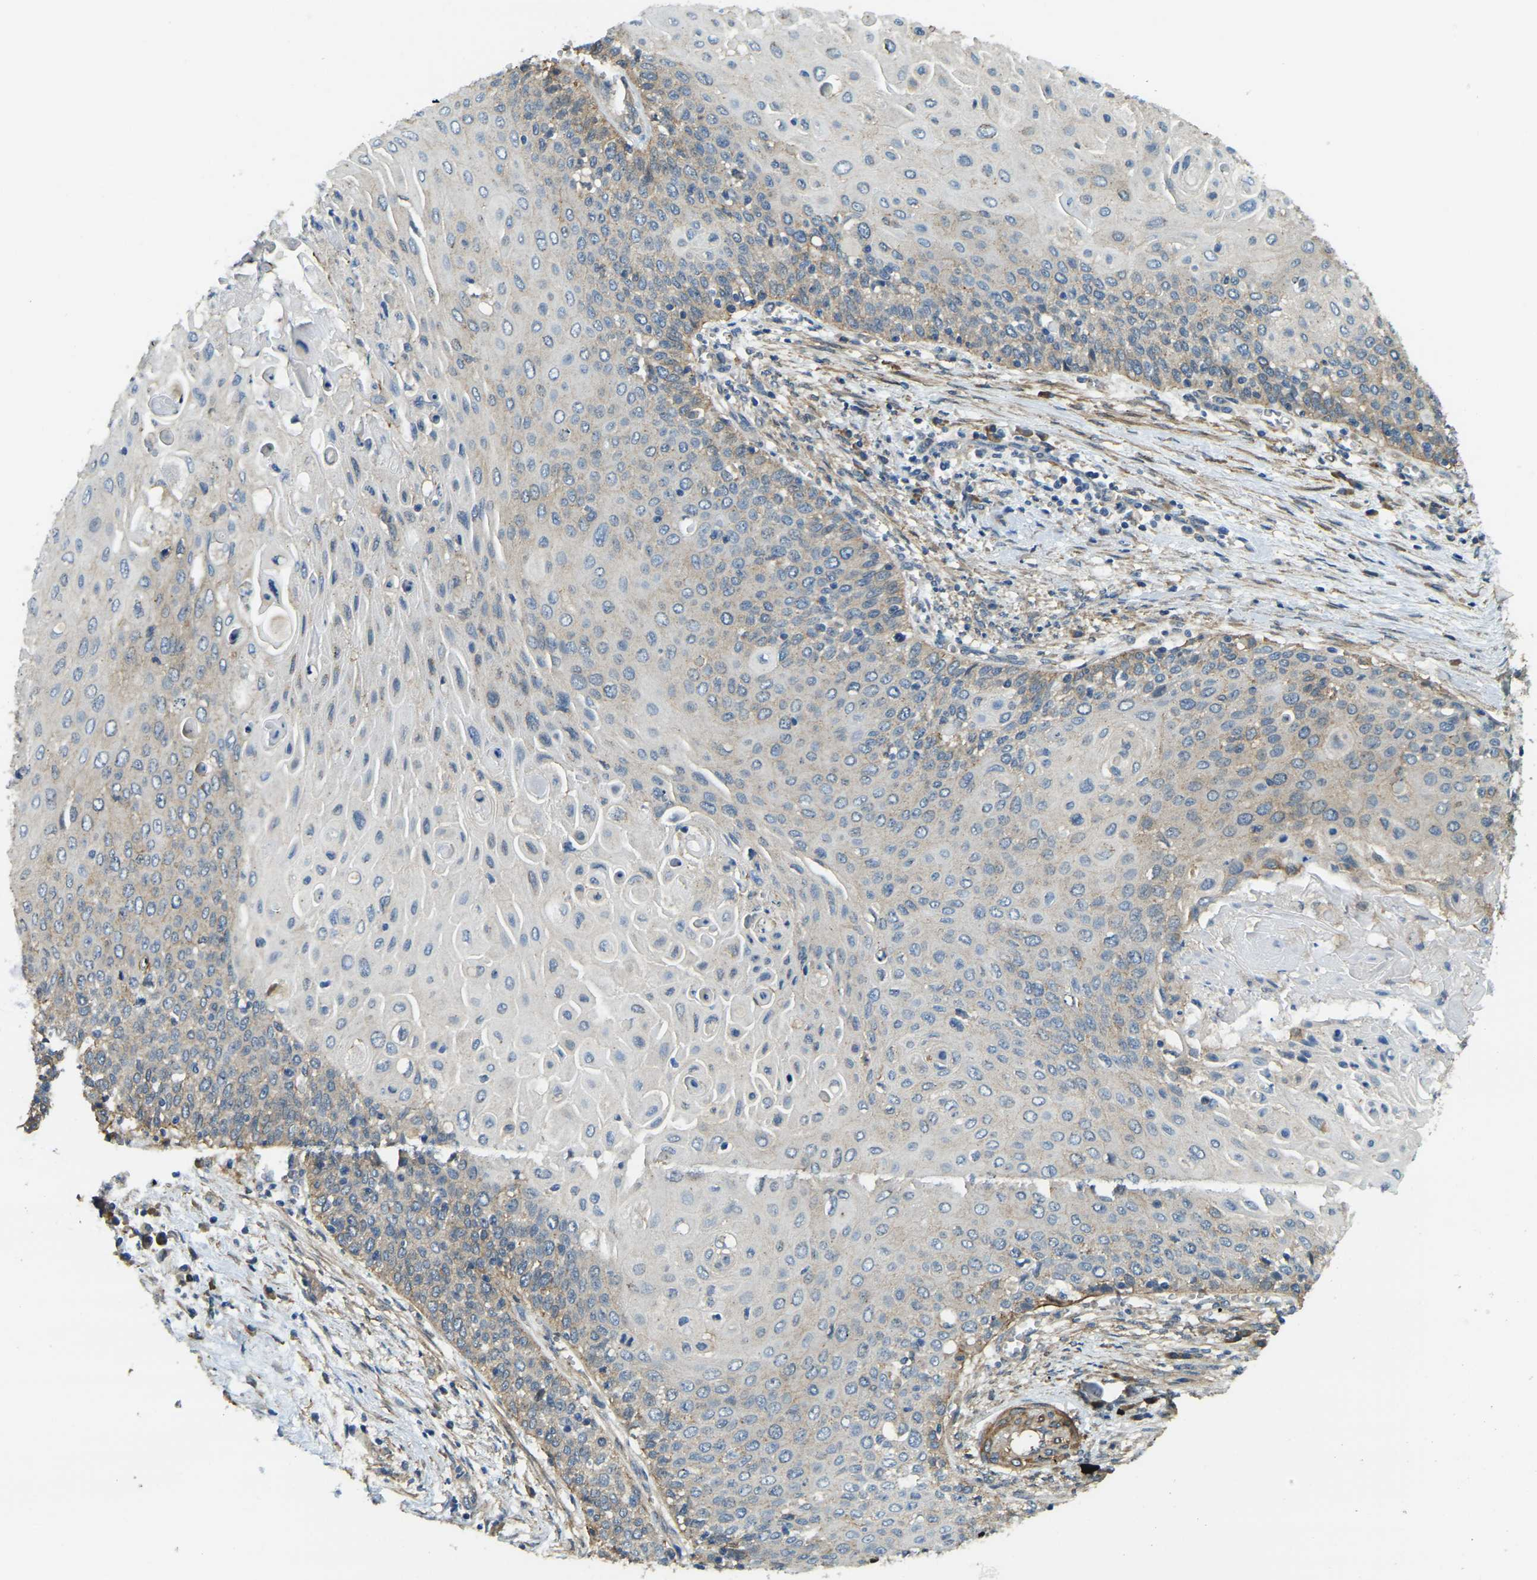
{"staining": {"intensity": "negative", "quantity": "none", "location": "none"}, "tissue": "cervical cancer", "cell_type": "Tumor cells", "image_type": "cancer", "snomed": [{"axis": "morphology", "description": "Squamous cell carcinoma, NOS"}, {"axis": "topography", "description": "Cervix"}], "caption": "Immunohistochemistry of cervical squamous cell carcinoma shows no expression in tumor cells.", "gene": "ERGIC1", "patient": {"sex": "female", "age": 39}}